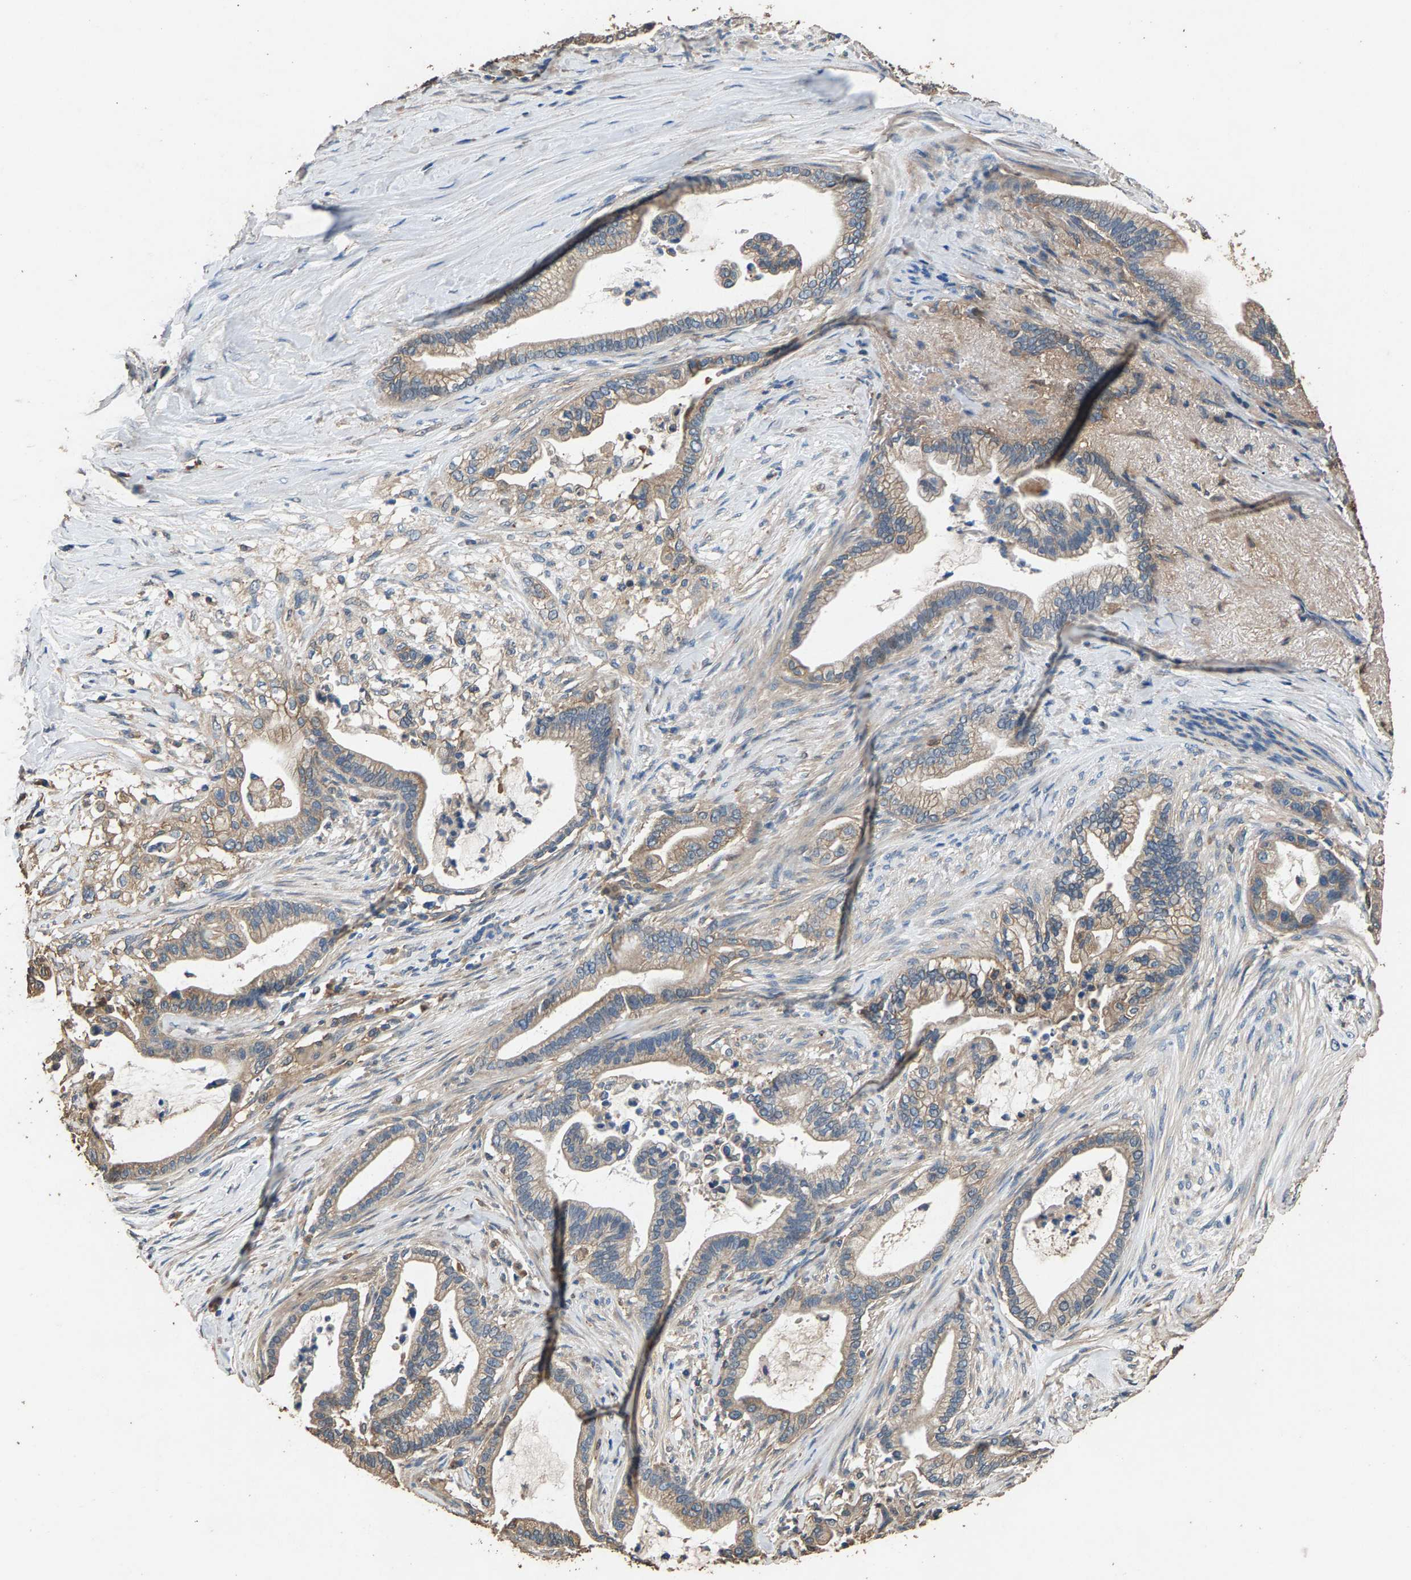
{"staining": {"intensity": "weak", "quantity": "<25%", "location": "cytoplasmic/membranous"}, "tissue": "pancreatic cancer", "cell_type": "Tumor cells", "image_type": "cancer", "snomed": [{"axis": "morphology", "description": "Adenocarcinoma, NOS"}, {"axis": "topography", "description": "Pancreas"}], "caption": "Immunohistochemistry photomicrograph of neoplastic tissue: adenocarcinoma (pancreatic) stained with DAB (3,3'-diaminobenzidine) demonstrates no significant protein expression in tumor cells.", "gene": "MRPL27", "patient": {"sex": "male", "age": 69}}